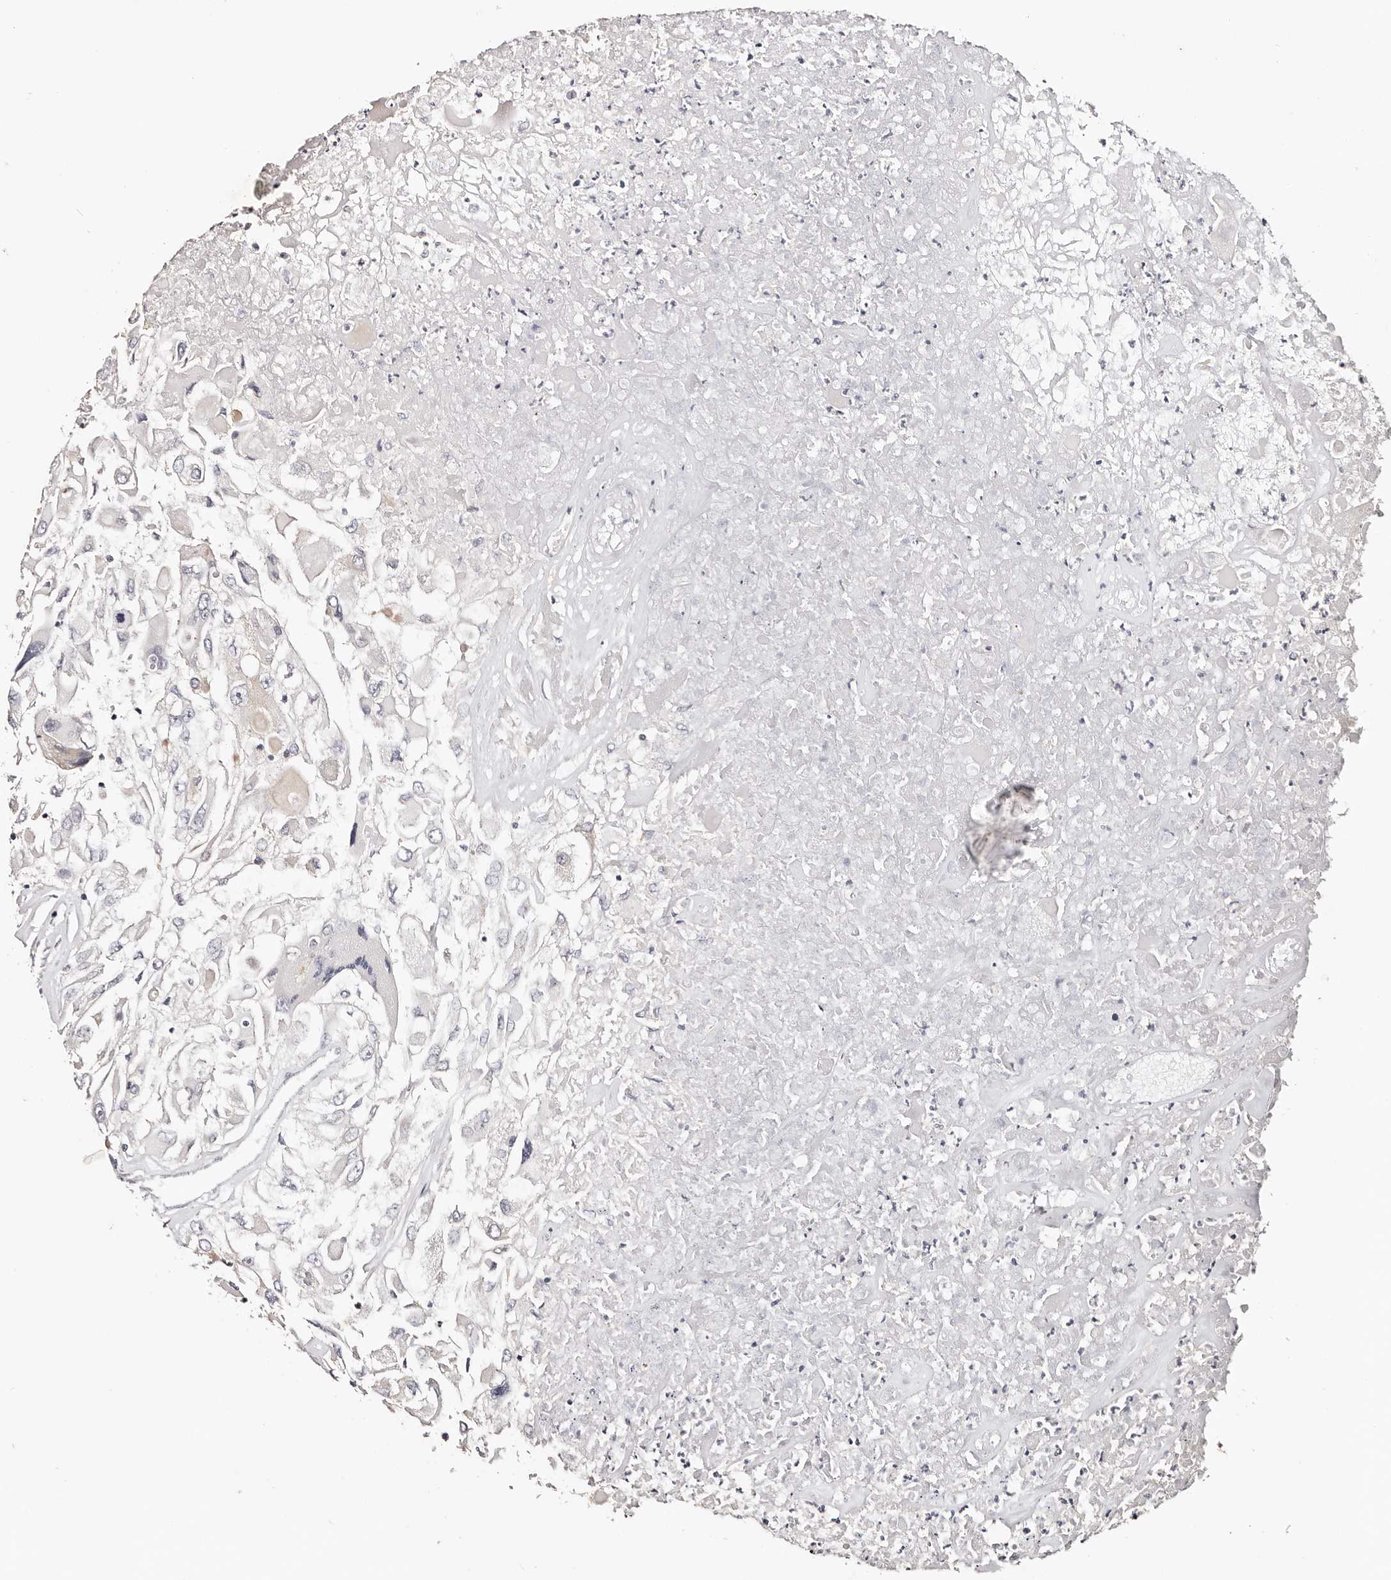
{"staining": {"intensity": "negative", "quantity": "none", "location": "none"}, "tissue": "renal cancer", "cell_type": "Tumor cells", "image_type": "cancer", "snomed": [{"axis": "morphology", "description": "Adenocarcinoma, NOS"}, {"axis": "topography", "description": "Kidney"}], "caption": "This is a photomicrograph of IHC staining of renal cancer (adenocarcinoma), which shows no staining in tumor cells.", "gene": "IQGAP3", "patient": {"sex": "female", "age": 52}}